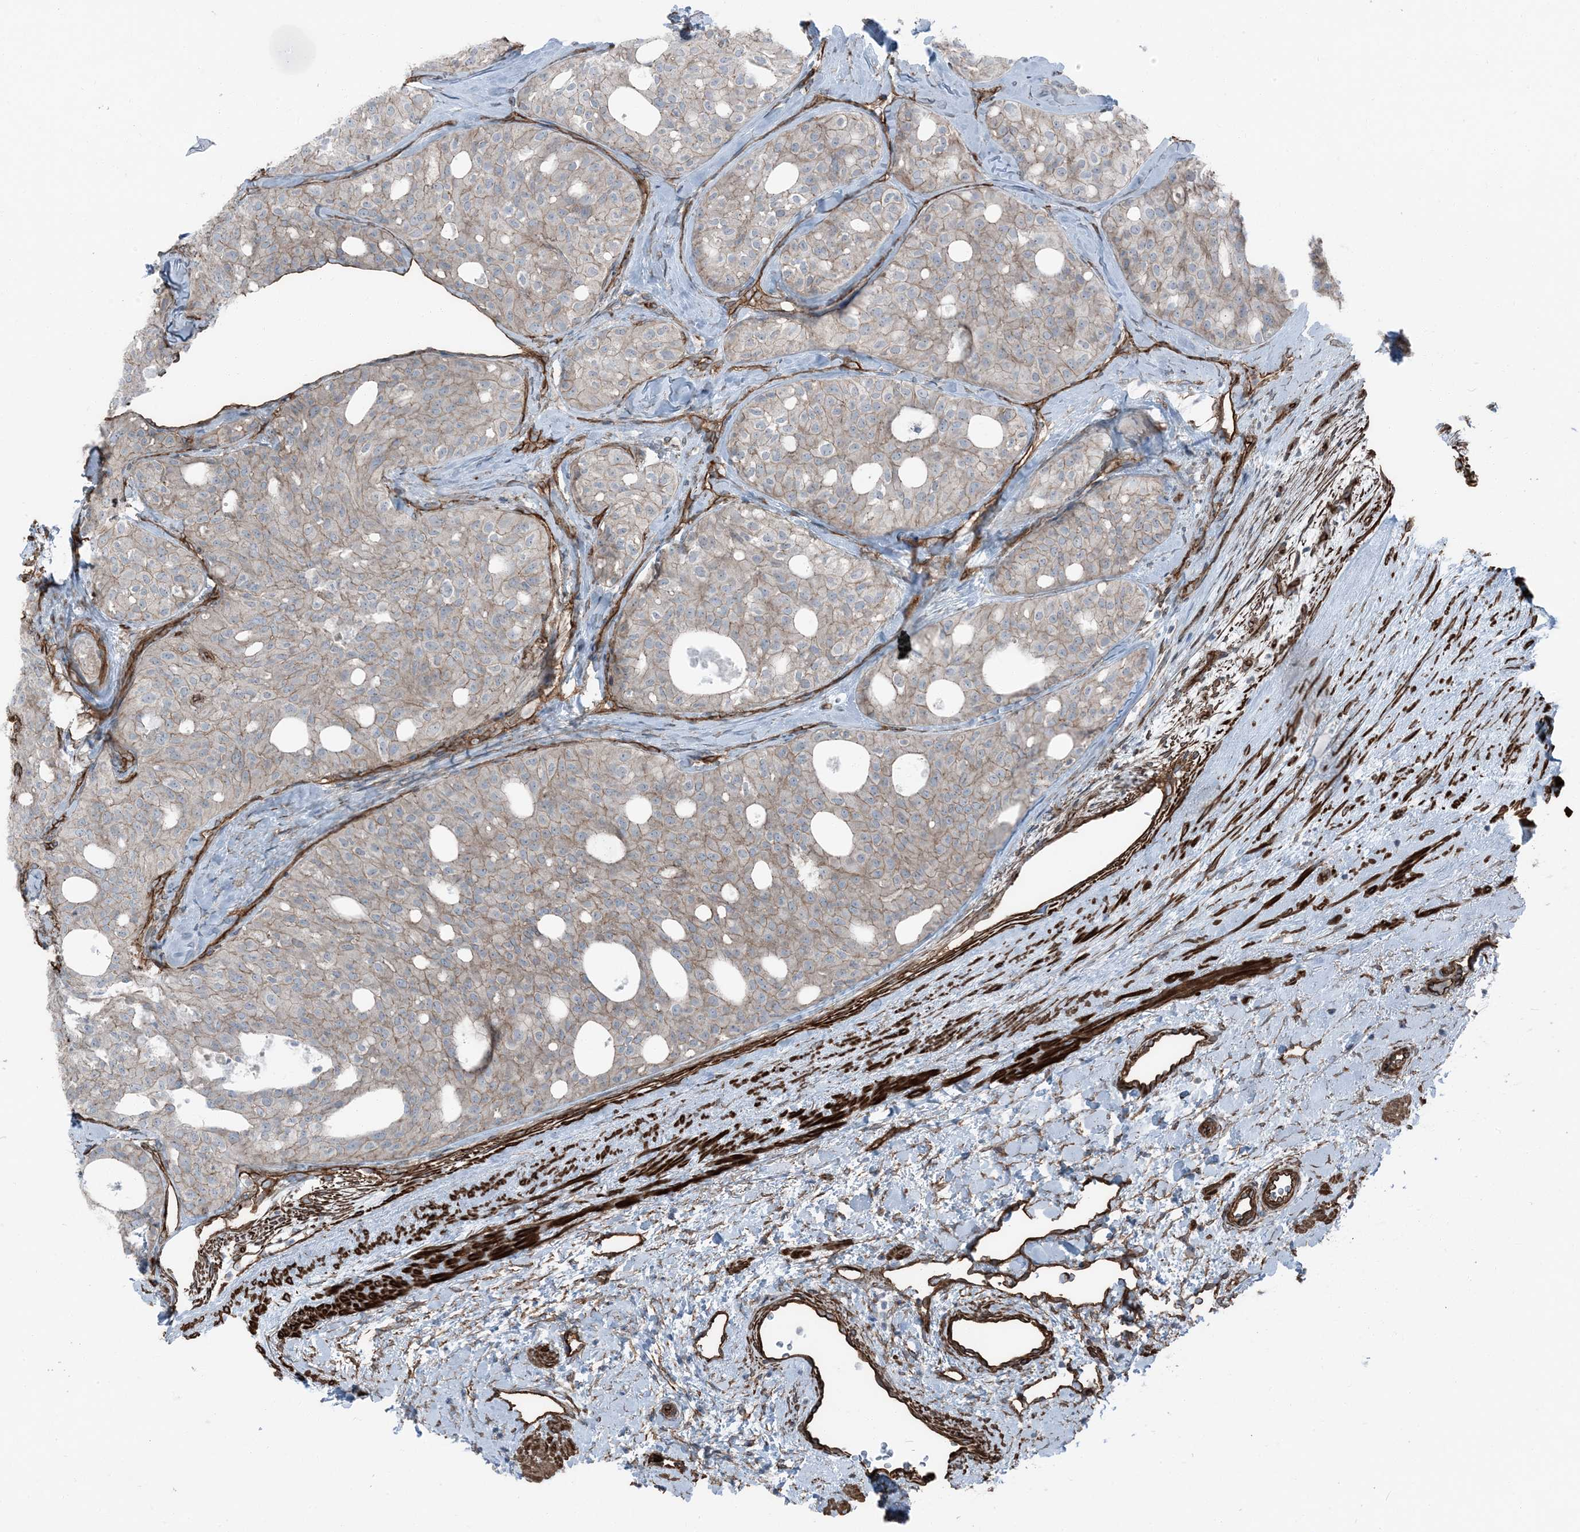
{"staining": {"intensity": "moderate", "quantity": ">75%", "location": "cytoplasmic/membranous"}, "tissue": "thyroid cancer", "cell_type": "Tumor cells", "image_type": "cancer", "snomed": [{"axis": "morphology", "description": "Follicular adenoma carcinoma, NOS"}, {"axis": "topography", "description": "Thyroid gland"}], "caption": "Thyroid cancer tissue shows moderate cytoplasmic/membranous positivity in about >75% of tumor cells, visualized by immunohistochemistry. Nuclei are stained in blue.", "gene": "ZFP90", "patient": {"sex": "male", "age": 75}}